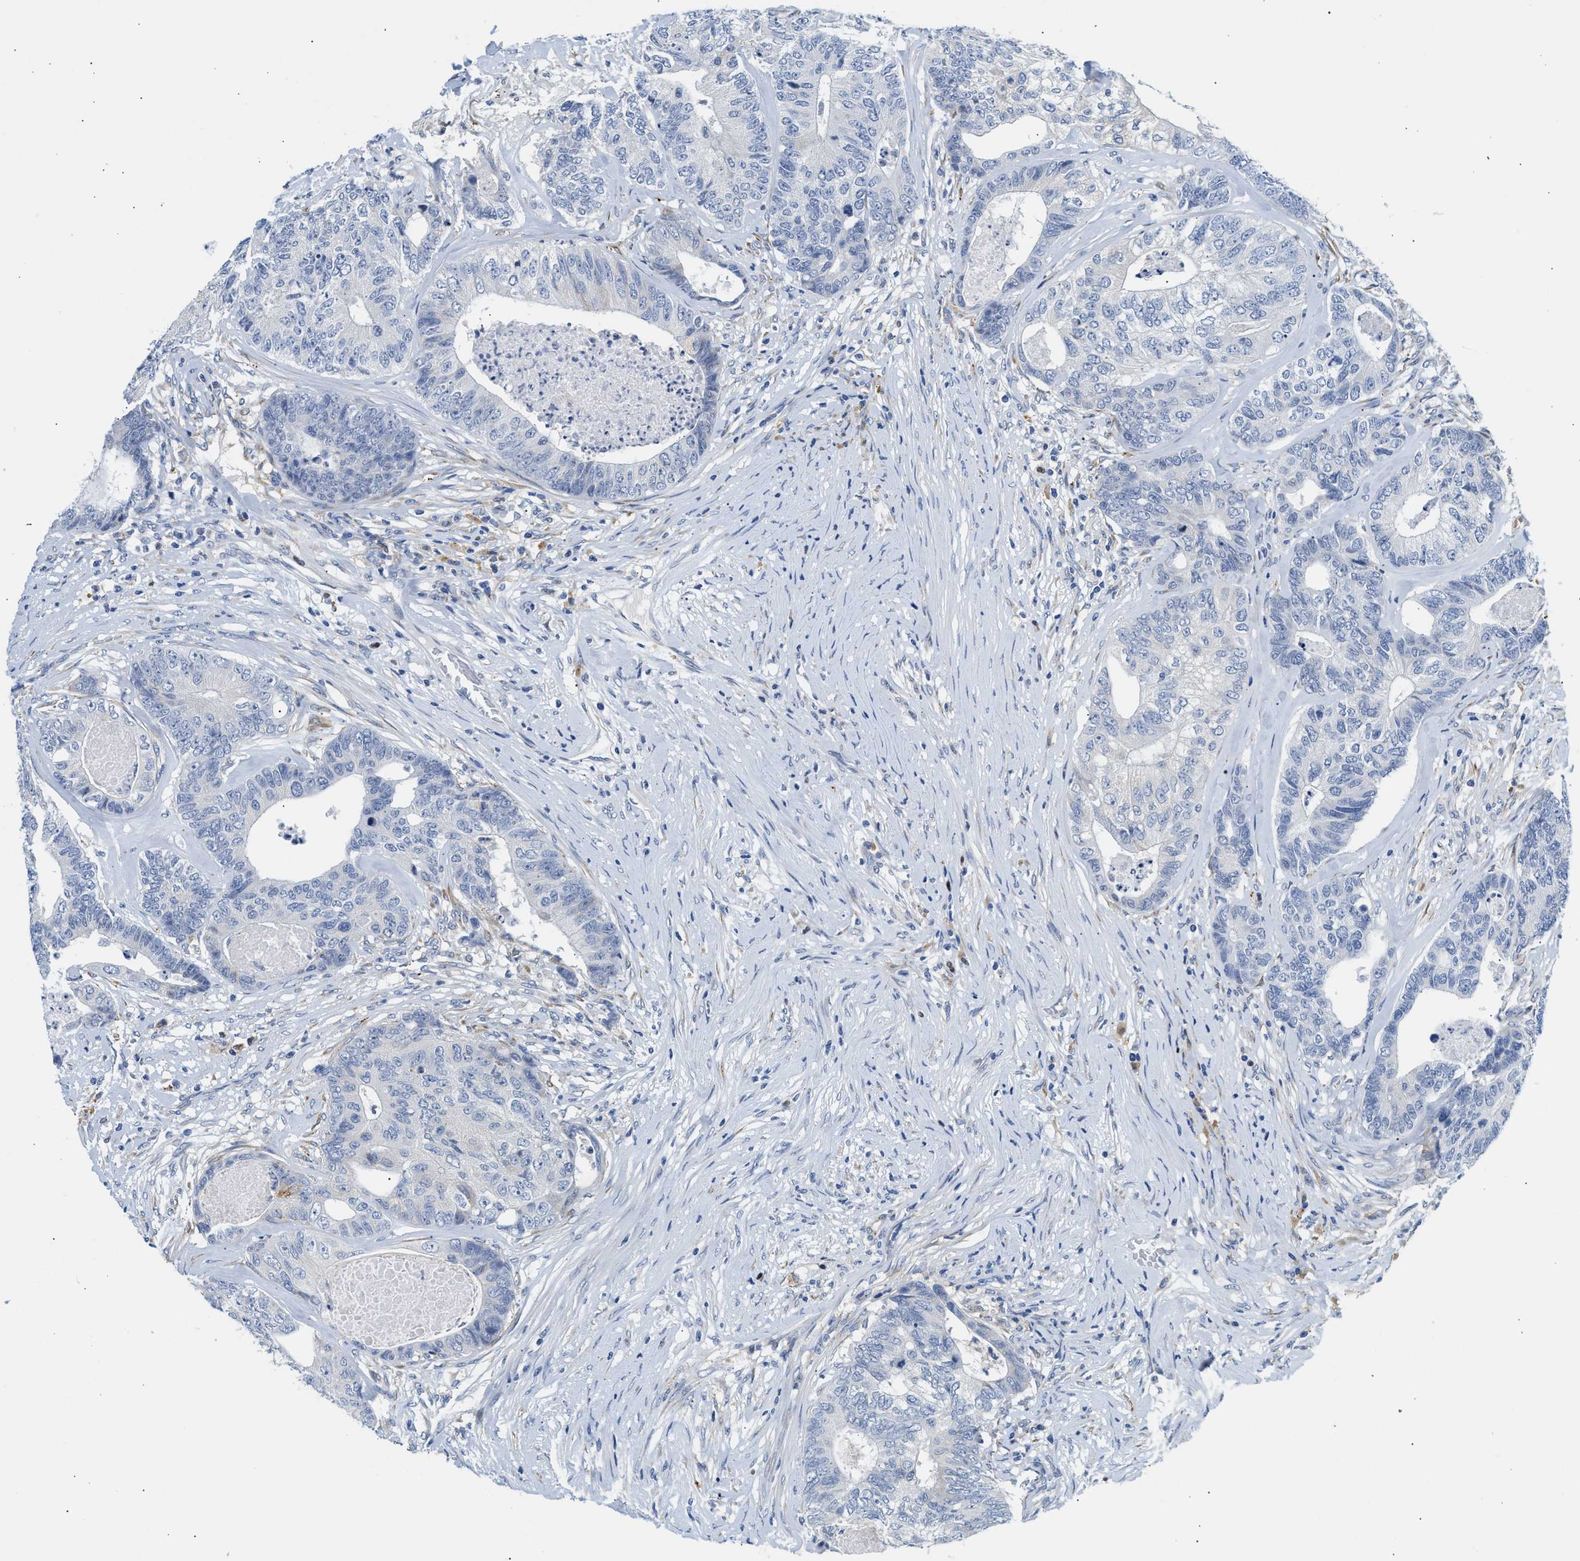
{"staining": {"intensity": "negative", "quantity": "none", "location": "none"}, "tissue": "colorectal cancer", "cell_type": "Tumor cells", "image_type": "cancer", "snomed": [{"axis": "morphology", "description": "Adenocarcinoma, NOS"}, {"axis": "topography", "description": "Colon"}], "caption": "A high-resolution image shows immunohistochemistry staining of colorectal adenocarcinoma, which displays no significant expression in tumor cells.", "gene": "PPM1L", "patient": {"sex": "female", "age": 67}}